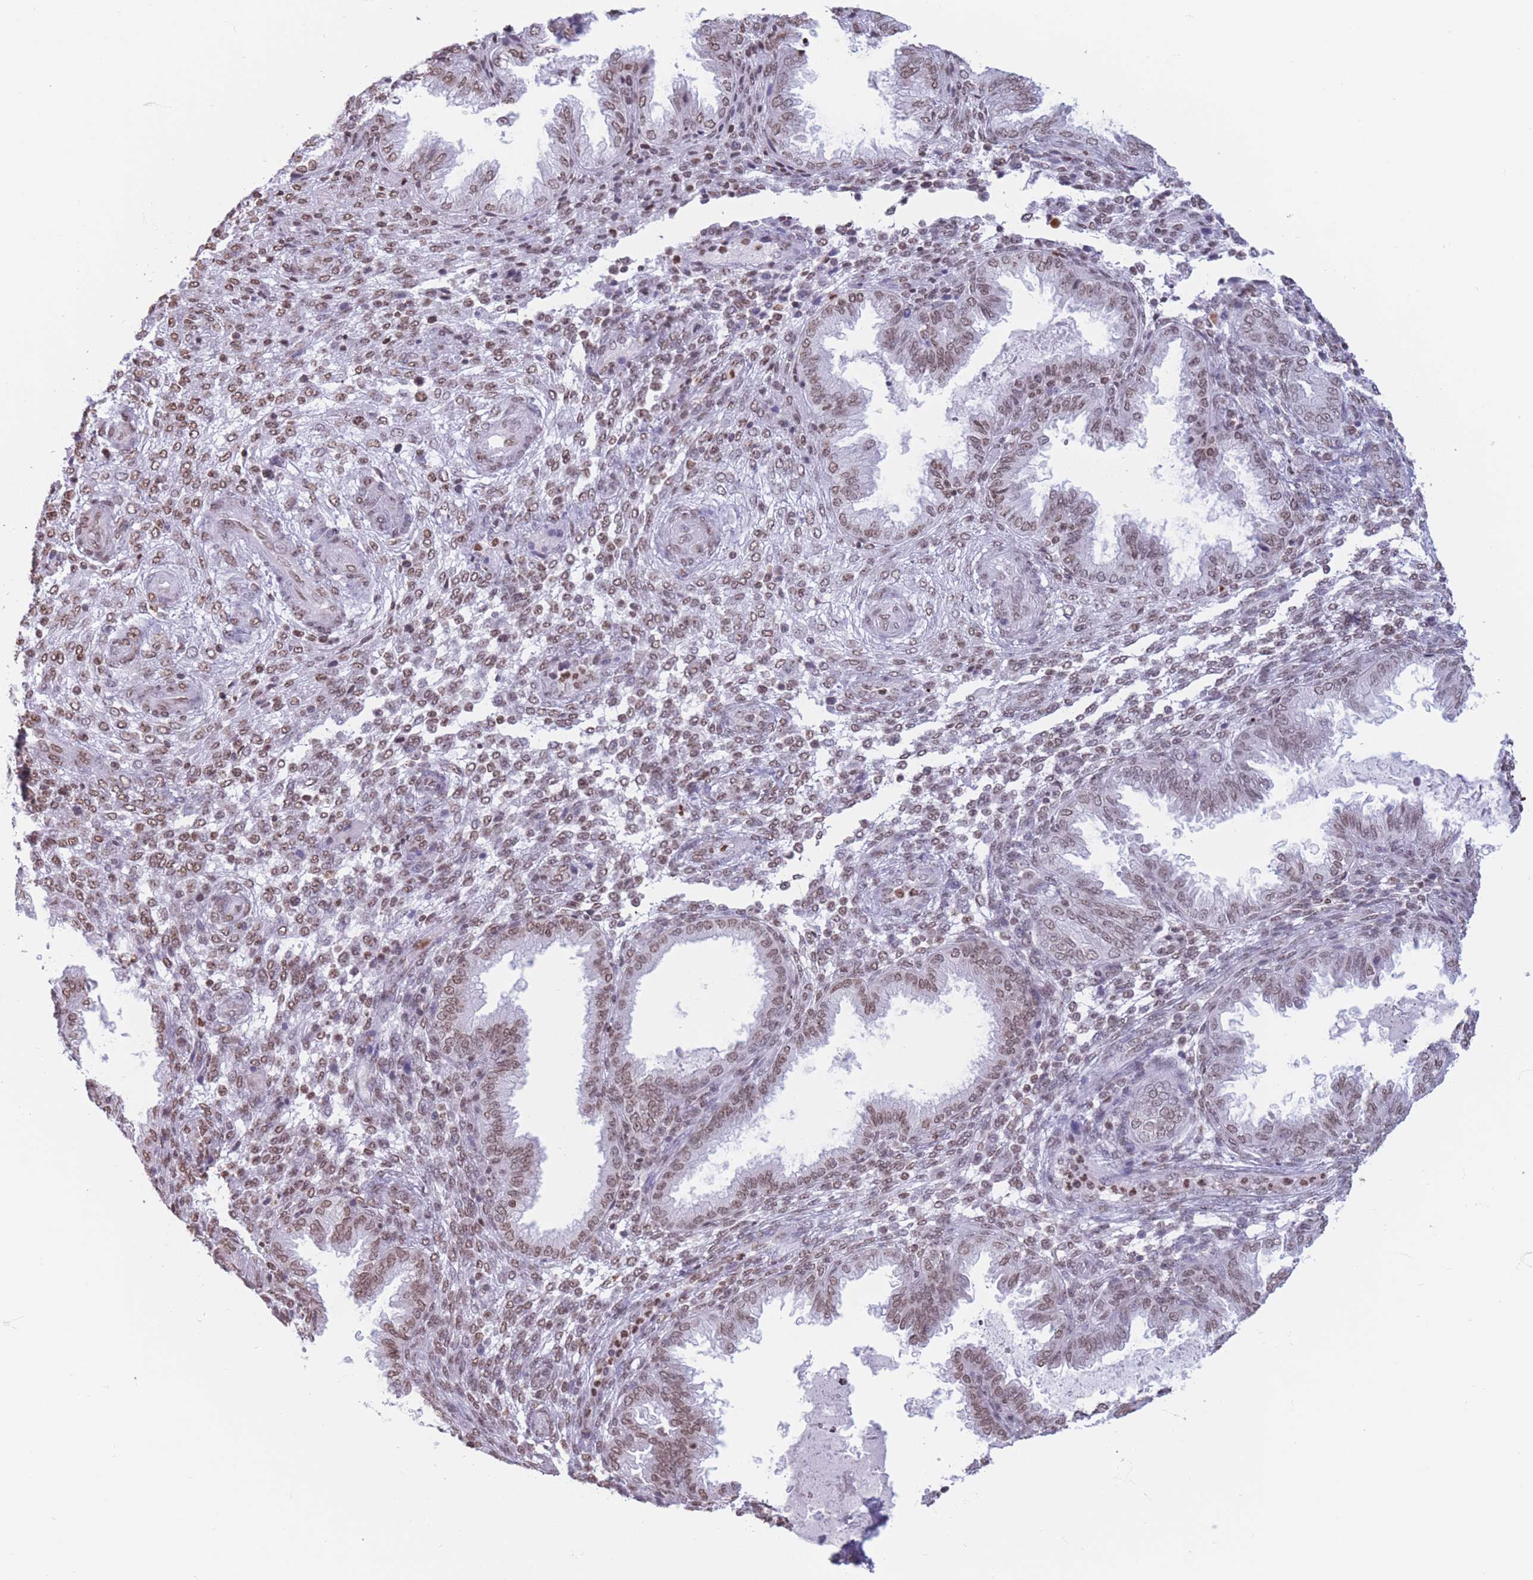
{"staining": {"intensity": "moderate", "quantity": ">75%", "location": "nuclear"}, "tissue": "endometrium", "cell_type": "Cells in endometrial stroma", "image_type": "normal", "snomed": [{"axis": "morphology", "description": "Normal tissue, NOS"}, {"axis": "topography", "description": "Endometrium"}], "caption": "Benign endometrium demonstrates moderate nuclear expression in about >75% of cells in endometrial stroma.", "gene": "RYK", "patient": {"sex": "female", "age": 33}}